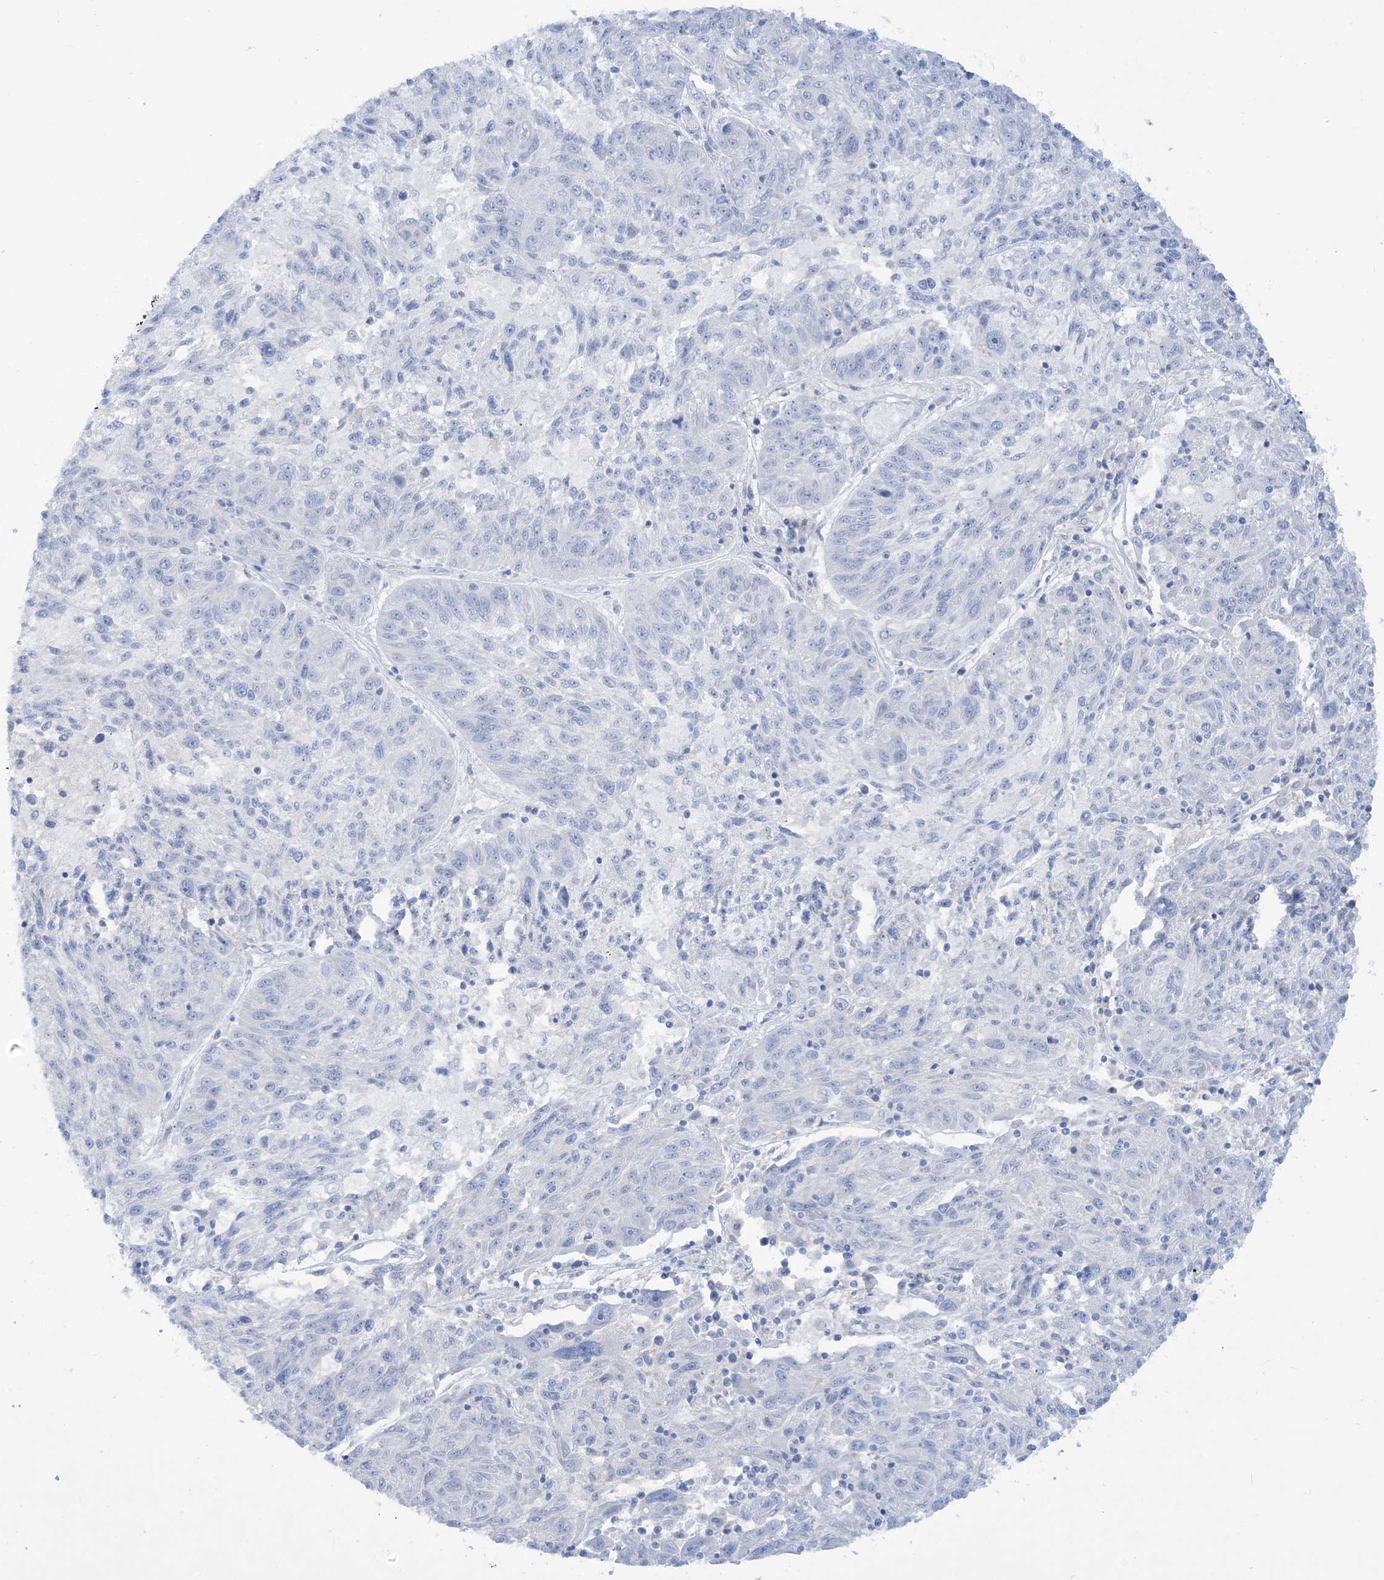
{"staining": {"intensity": "negative", "quantity": "none", "location": "none"}, "tissue": "melanoma", "cell_type": "Tumor cells", "image_type": "cancer", "snomed": [{"axis": "morphology", "description": "Malignant melanoma, NOS"}, {"axis": "topography", "description": "Skin"}], "caption": "The image exhibits no staining of tumor cells in malignant melanoma. (DAB (3,3'-diaminobenzidine) immunohistochemistry, high magnification).", "gene": "MARS2", "patient": {"sex": "male", "age": 53}}